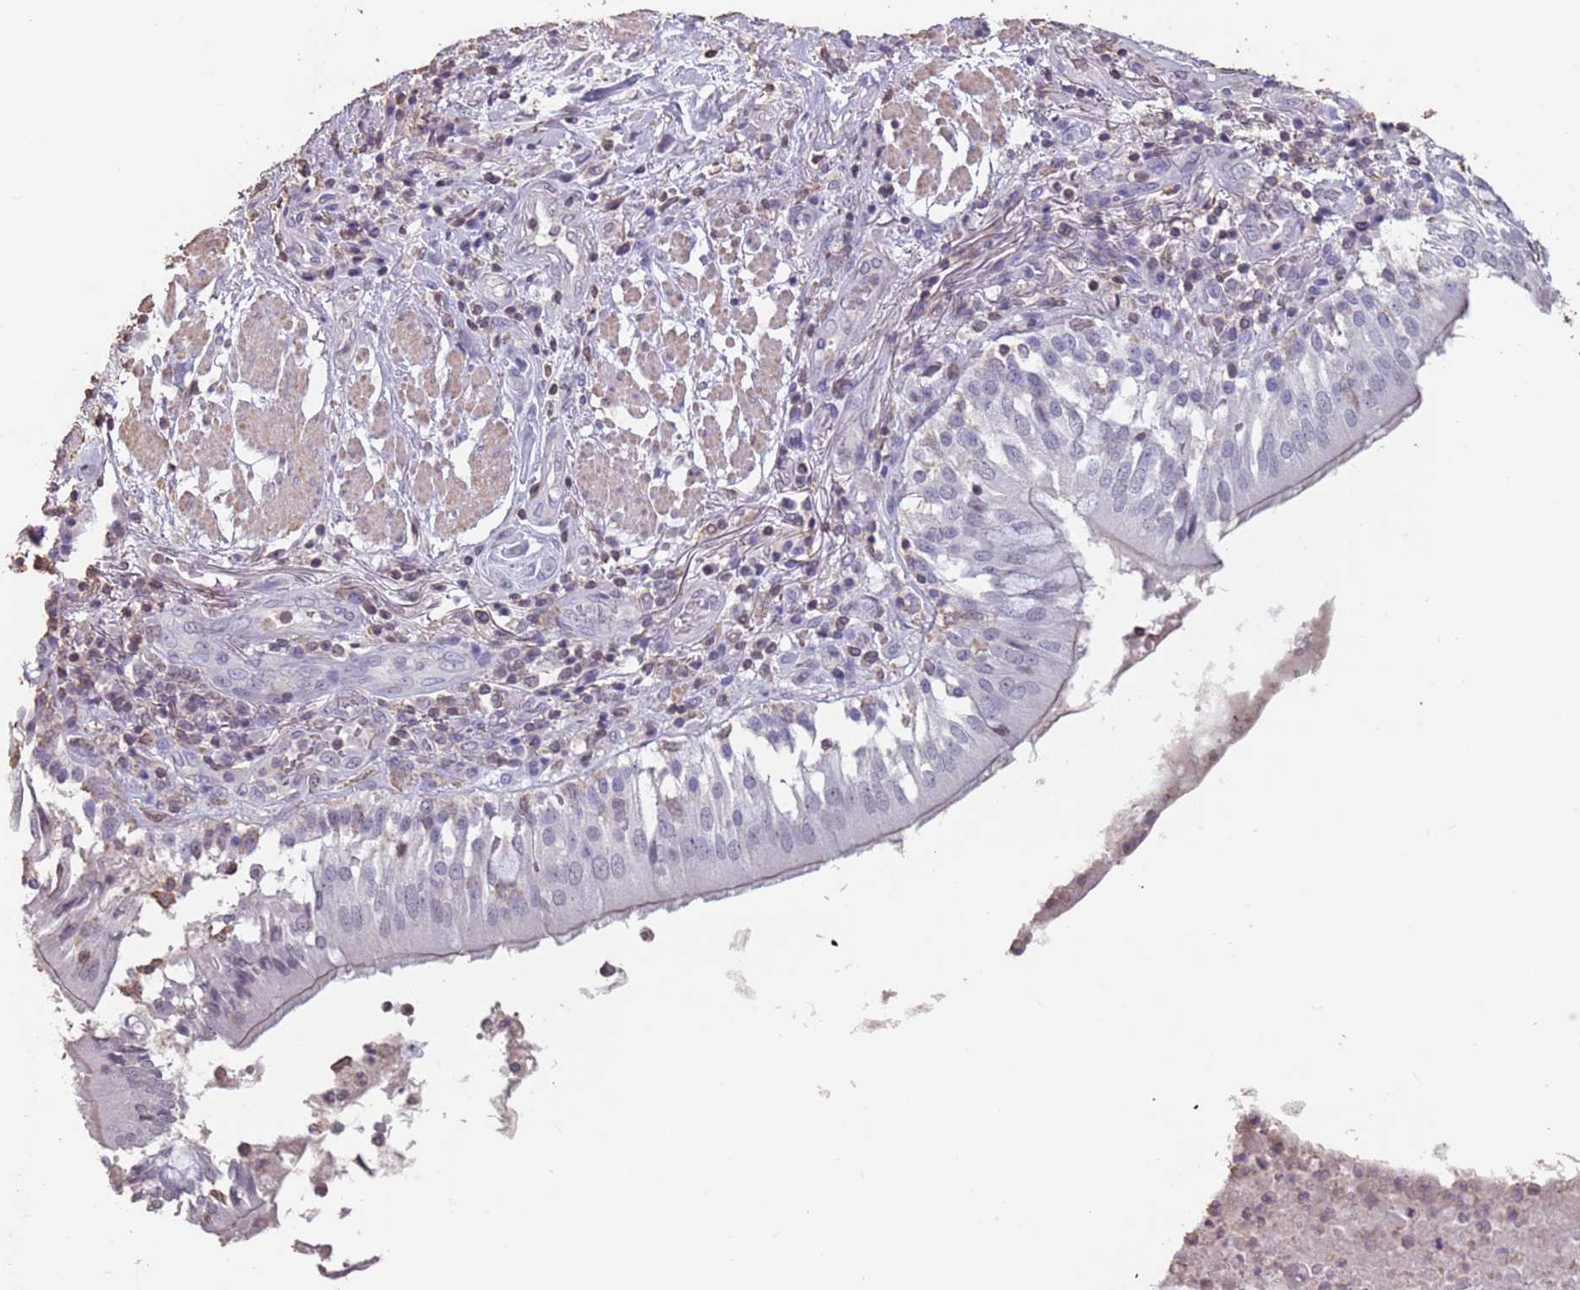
{"staining": {"intensity": "negative", "quantity": "none", "location": "none"}, "tissue": "adipose tissue", "cell_type": "Adipocytes", "image_type": "normal", "snomed": [{"axis": "morphology", "description": "Normal tissue, NOS"}, {"axis": "morphology", "description": "Squamous cell carcinoma, NOS"}, {"axis": "topography", "description": "Bronchus"}, {"axis": "topography", "description": "Lung"}], "caption": "Human adipose tissue stained for a protein using immunohistochemistry exhibits no expression in adipocytes.", "gene": "SUN5", "patient": {"sex": "male", "age": 64}}